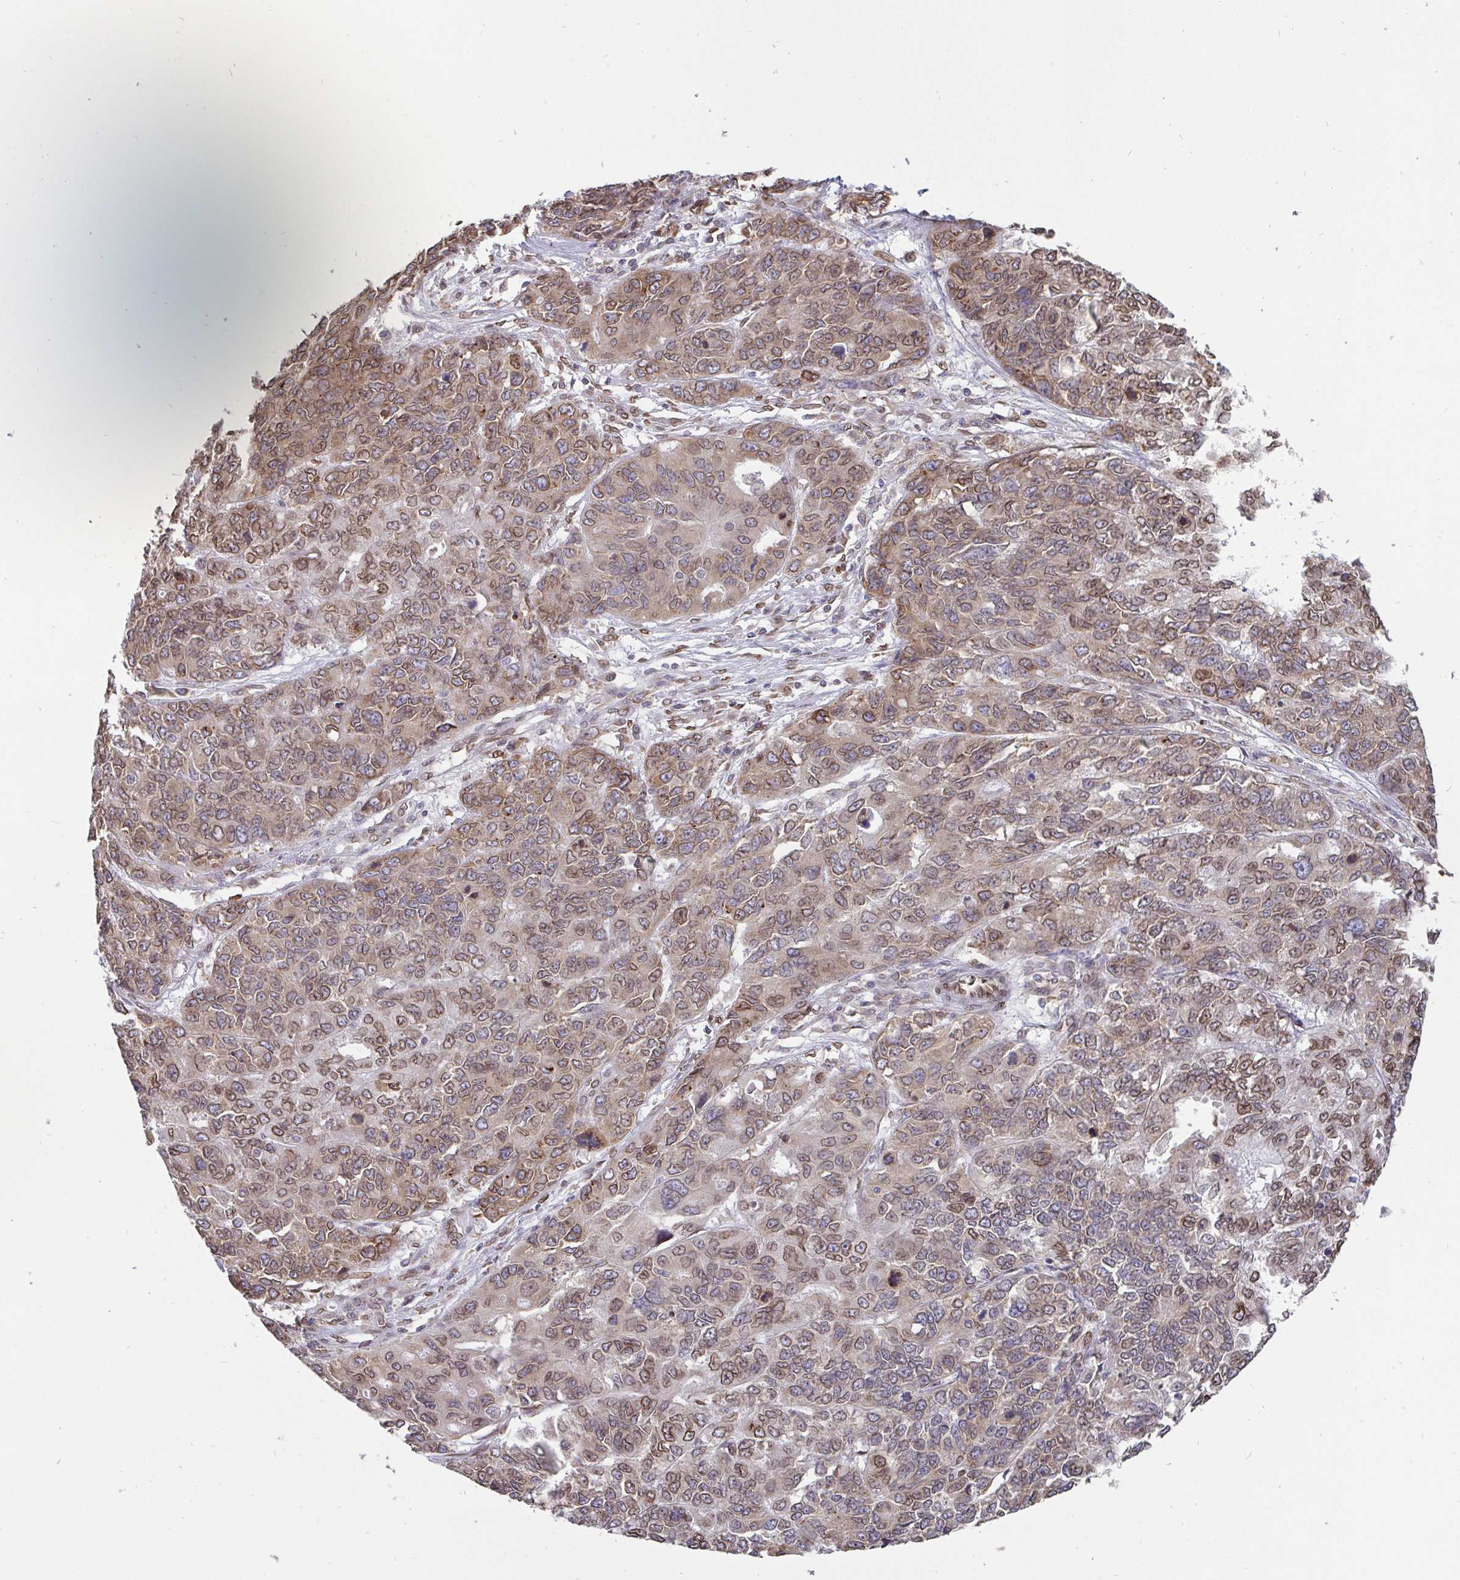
{"staining": {"intensity": "weak", "quantity": ">75%", "location": "cytoplasmic/membranous,nuclear"}, "tissue": "endometrial cancer", "cell_type": "Tumor cells", "image_type": "cancer", "snomed": [{"axis": "morphology", "description": "Adenocarcinoma, NOS"}, {"axis": "topography", "description": "Uterus"}], "caption": "This is an image of IHC staining of adenocarcinoma (endometrial), which shows weak positivity in the cytoplasmic/membranous and nuclear of tumor cells.", "gene": "EMD", "patient": {"sex": "female", "age": 79}}